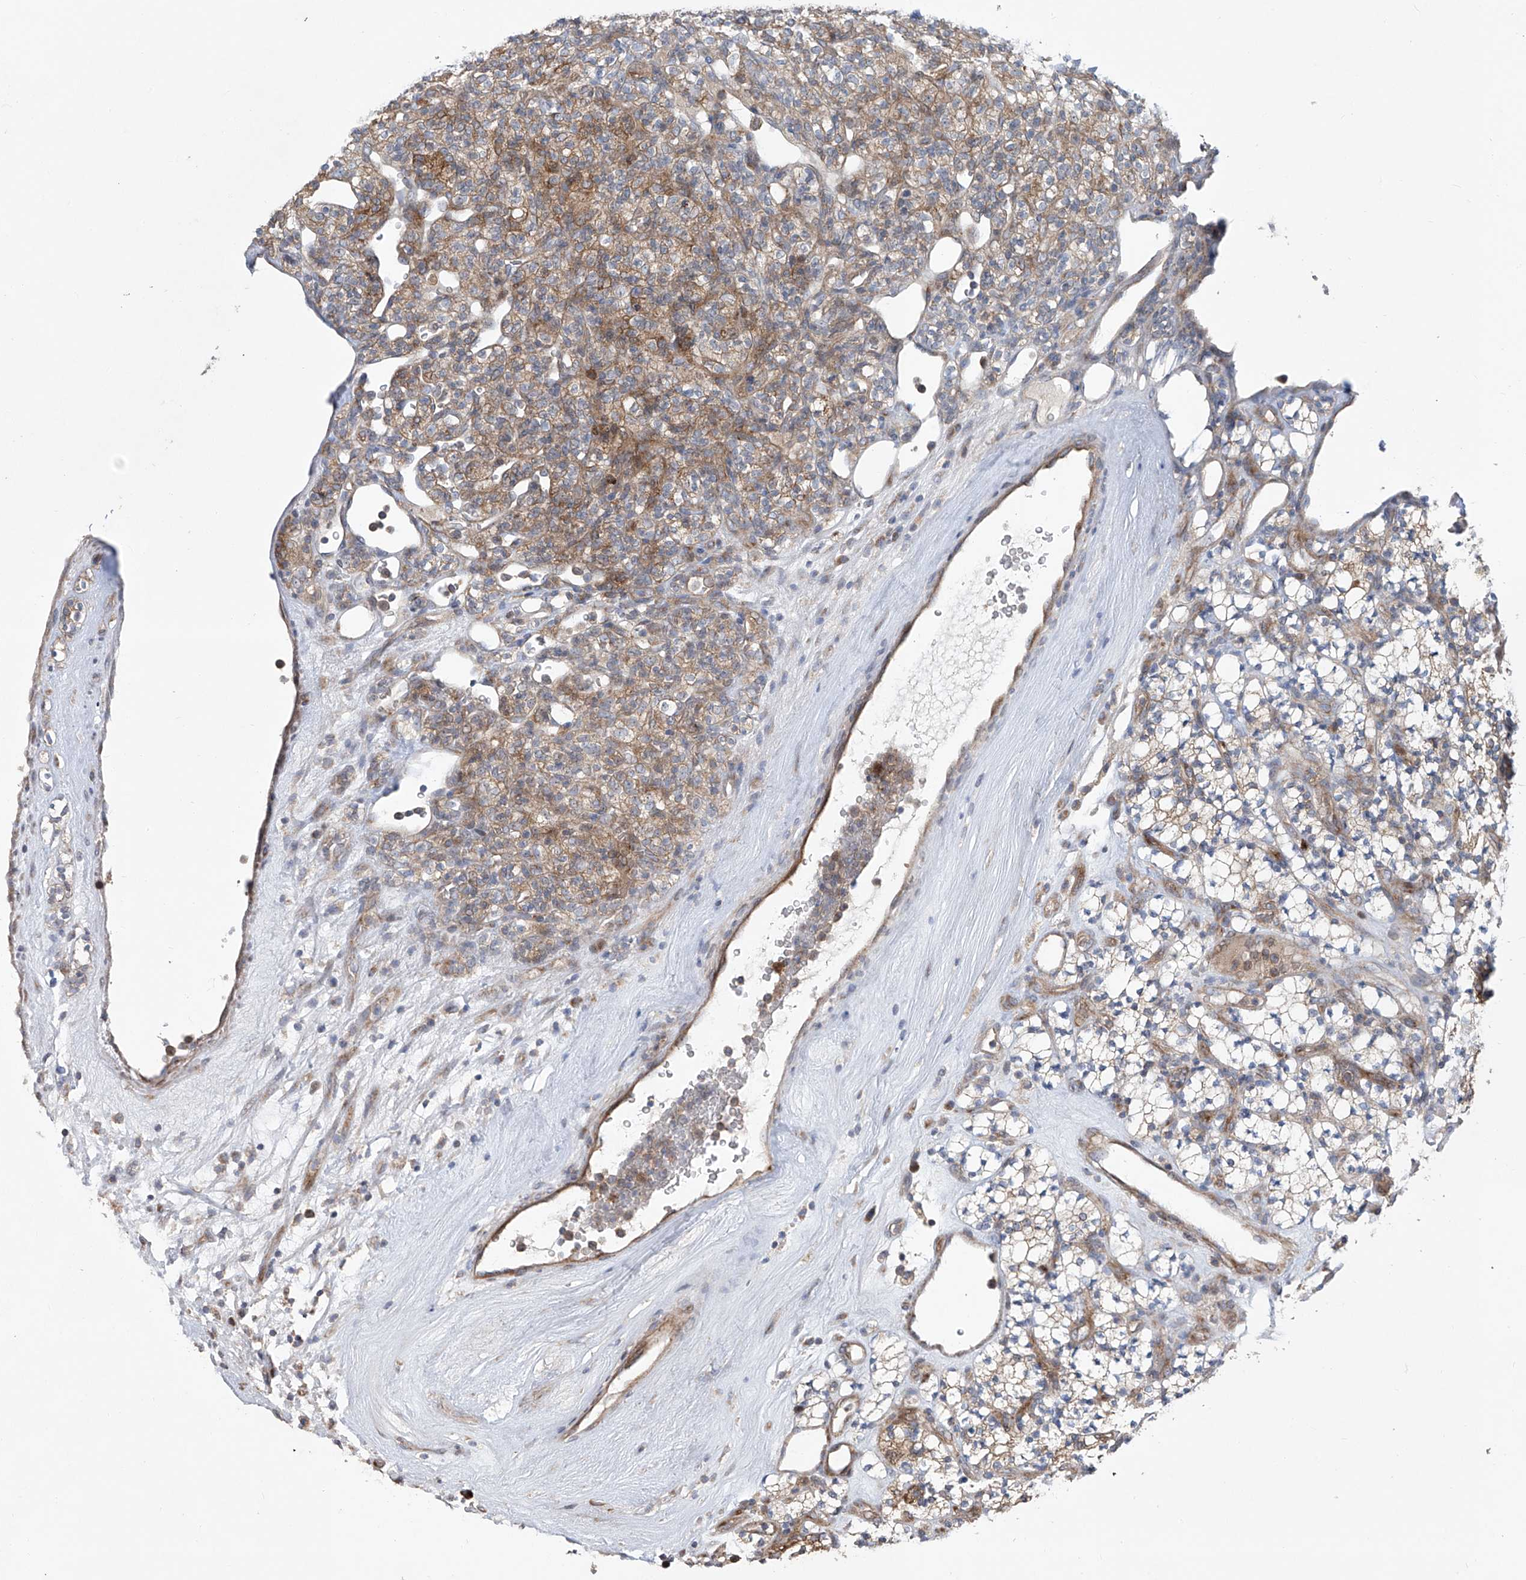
{"staining": {"intensity": "weak", "quantity": "25%-75%", "location": "cytoplasmic/membranous"}, "tissue": "renal cancer", "cell_type": "Tumor cells", "image_type": "cancer", "snomed": [{"axis": "morphology", "description": "Adenocarcinoma, NOS"}, {"axis": "topography", "description": "Kidney"}], "caption": "Immunohistochemical staining of human renal adenocarcinoma exhibits low levels of weak cytoplasmic/membranous positivity in about 25%-75% of tumor cells.", "gene": "KLC4", "patient": {"sex": "male", "age": 77}}